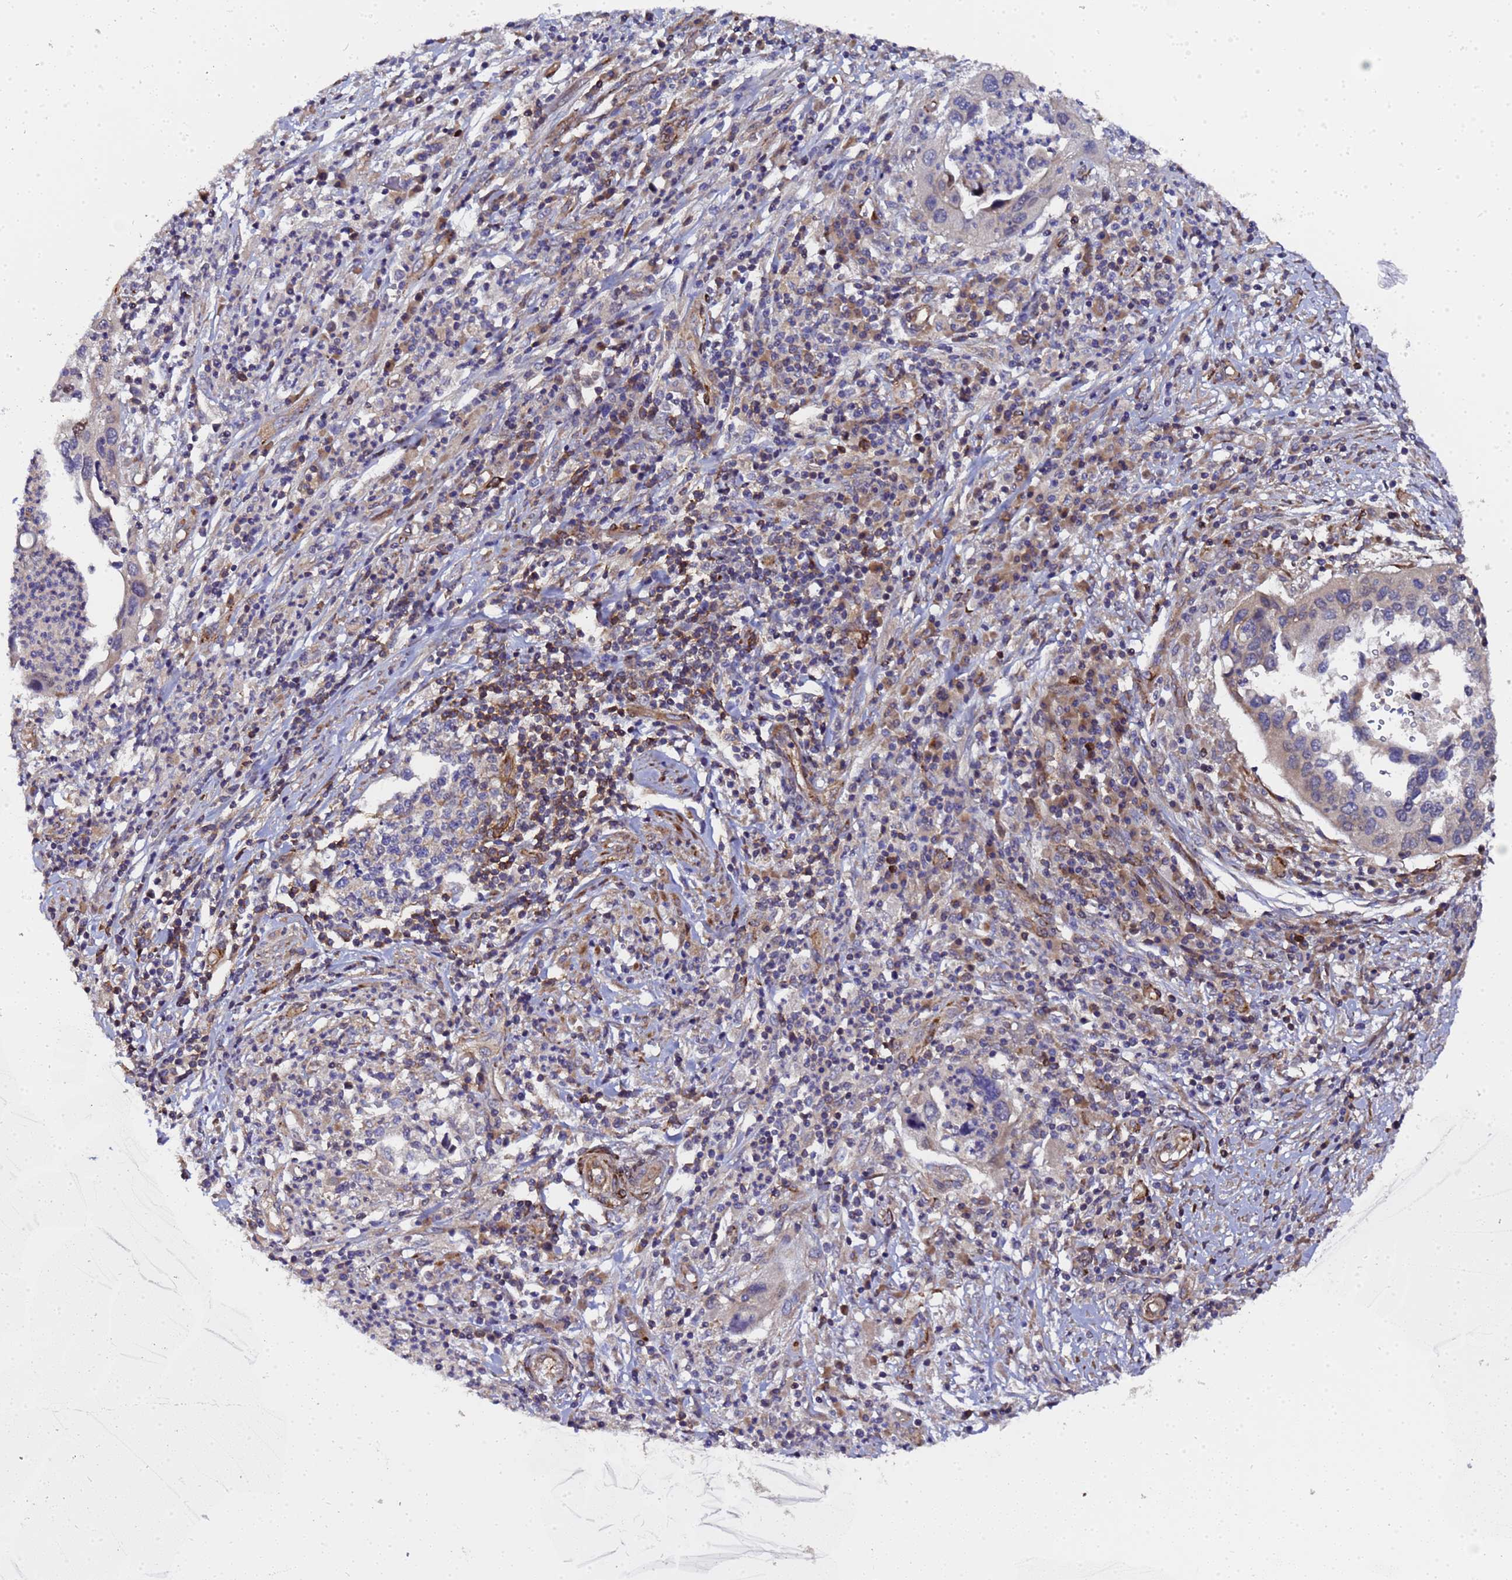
{"staining": {"intensity": "weak", "quantity": "<25%", "location": "nuclear"}, "tissue": "cervical cancer", "cell_type": "Tumor cells", "image_type": "cancer", "snomed": [{"axis": "morphology", "description": "Squamous cell carcinoma, NOS"}, {"axis": "topography", "description": "Cervix"}], "caption": "This is an IHC photomicrograph of human cervical cancer (squamous cell carcinoma). There is no staining in tumor cells.", "gene": "MOCS1", "patient": {"sex": "female", "age": 38}}